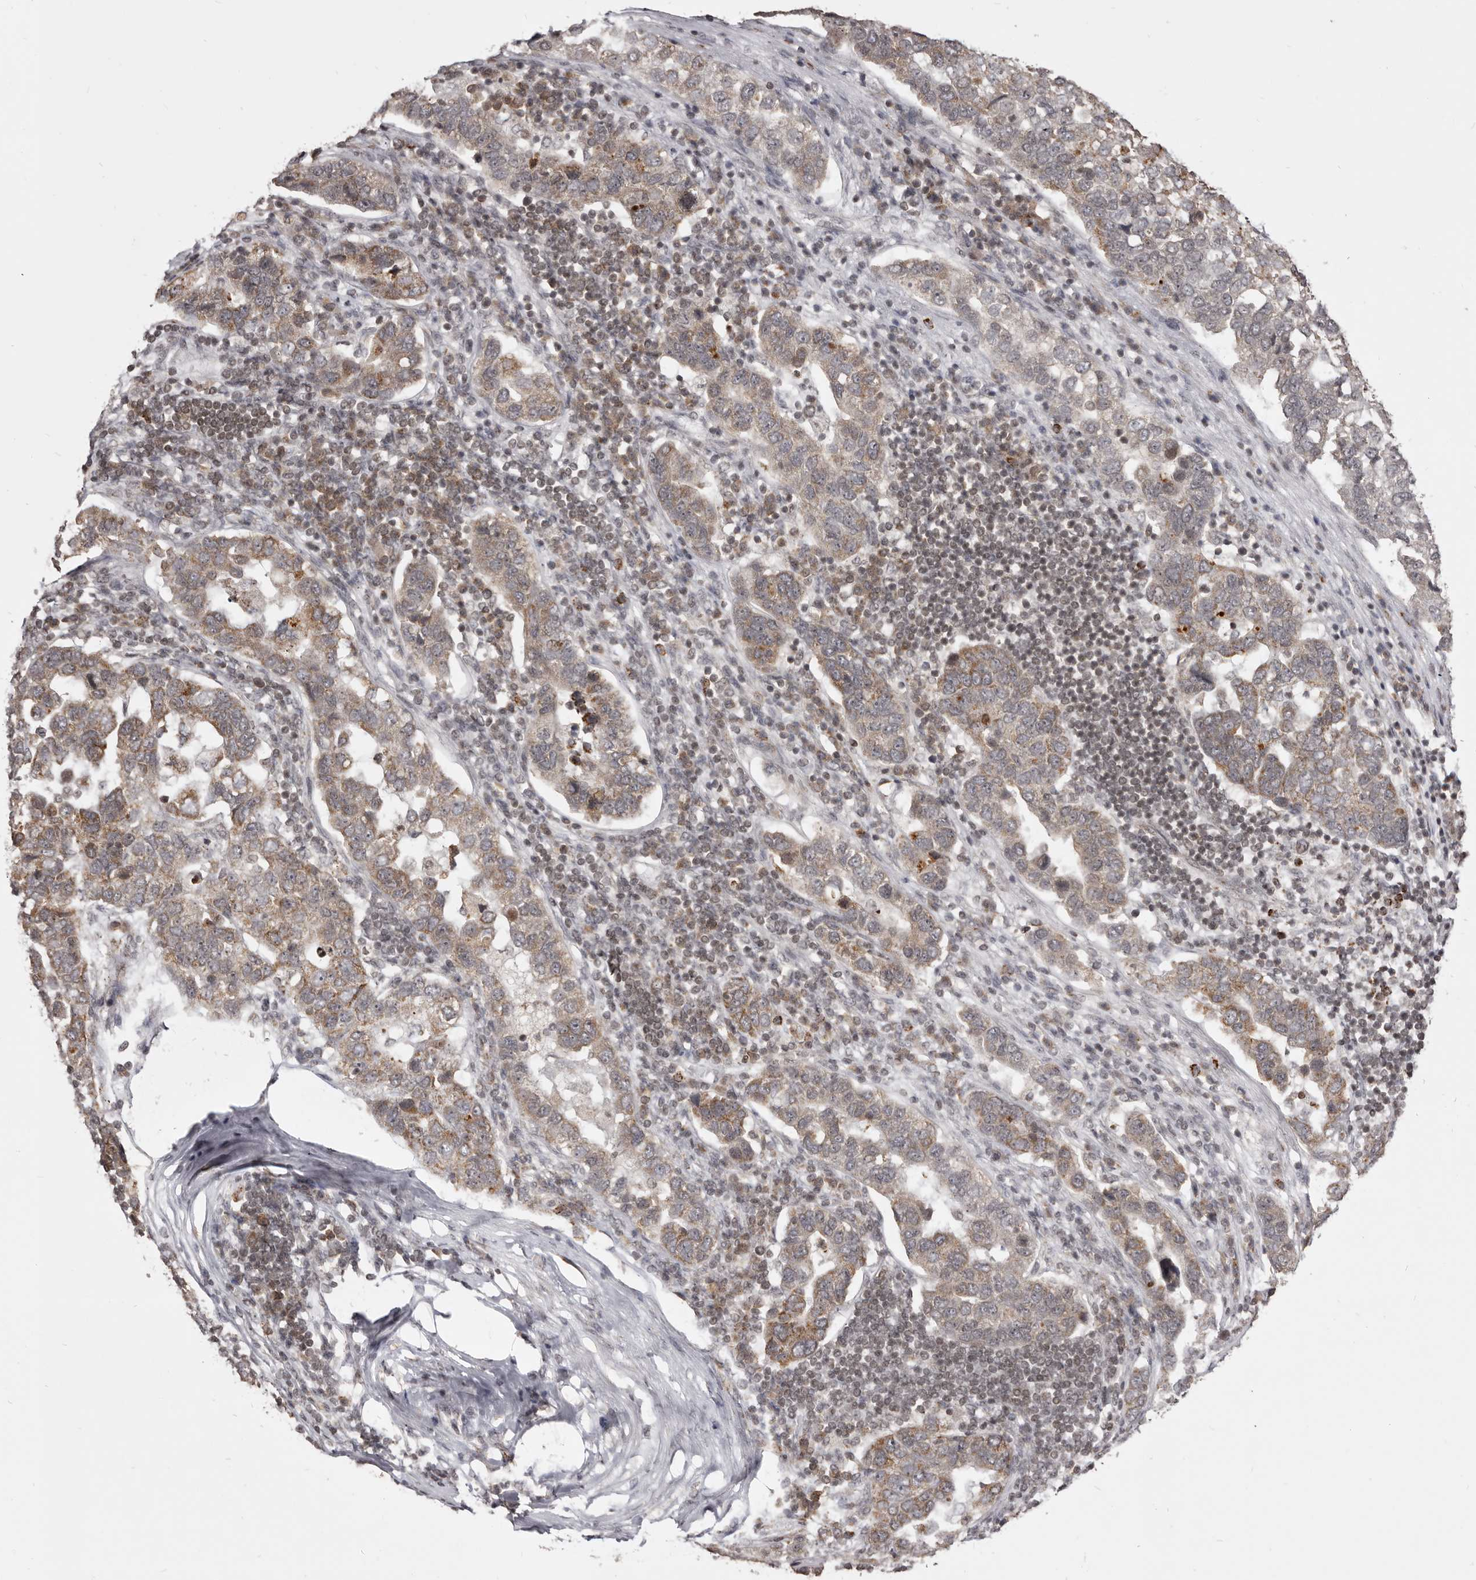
{"staining": {"intensity": "weak", "quantity": ">75%", "location": "cytoplasmic/membranous"}, "tissue": "pancreatic cancer", "cell_type": "Tumor cells", "image_type": "cancer", "snomed": [{"axis": "morphology", "description": "Adenocarcinoma, NOS"}, {"axis": "topography", "description": "Pancreas"}], "caption": "Protein staining of pancreatic cancer tissue exhibits weak cytoplasmic/membranous staining in approximately >75% of tumor cells.", "gene": "THUMPD1", "patient": {"sex": "female", "age": 61}}